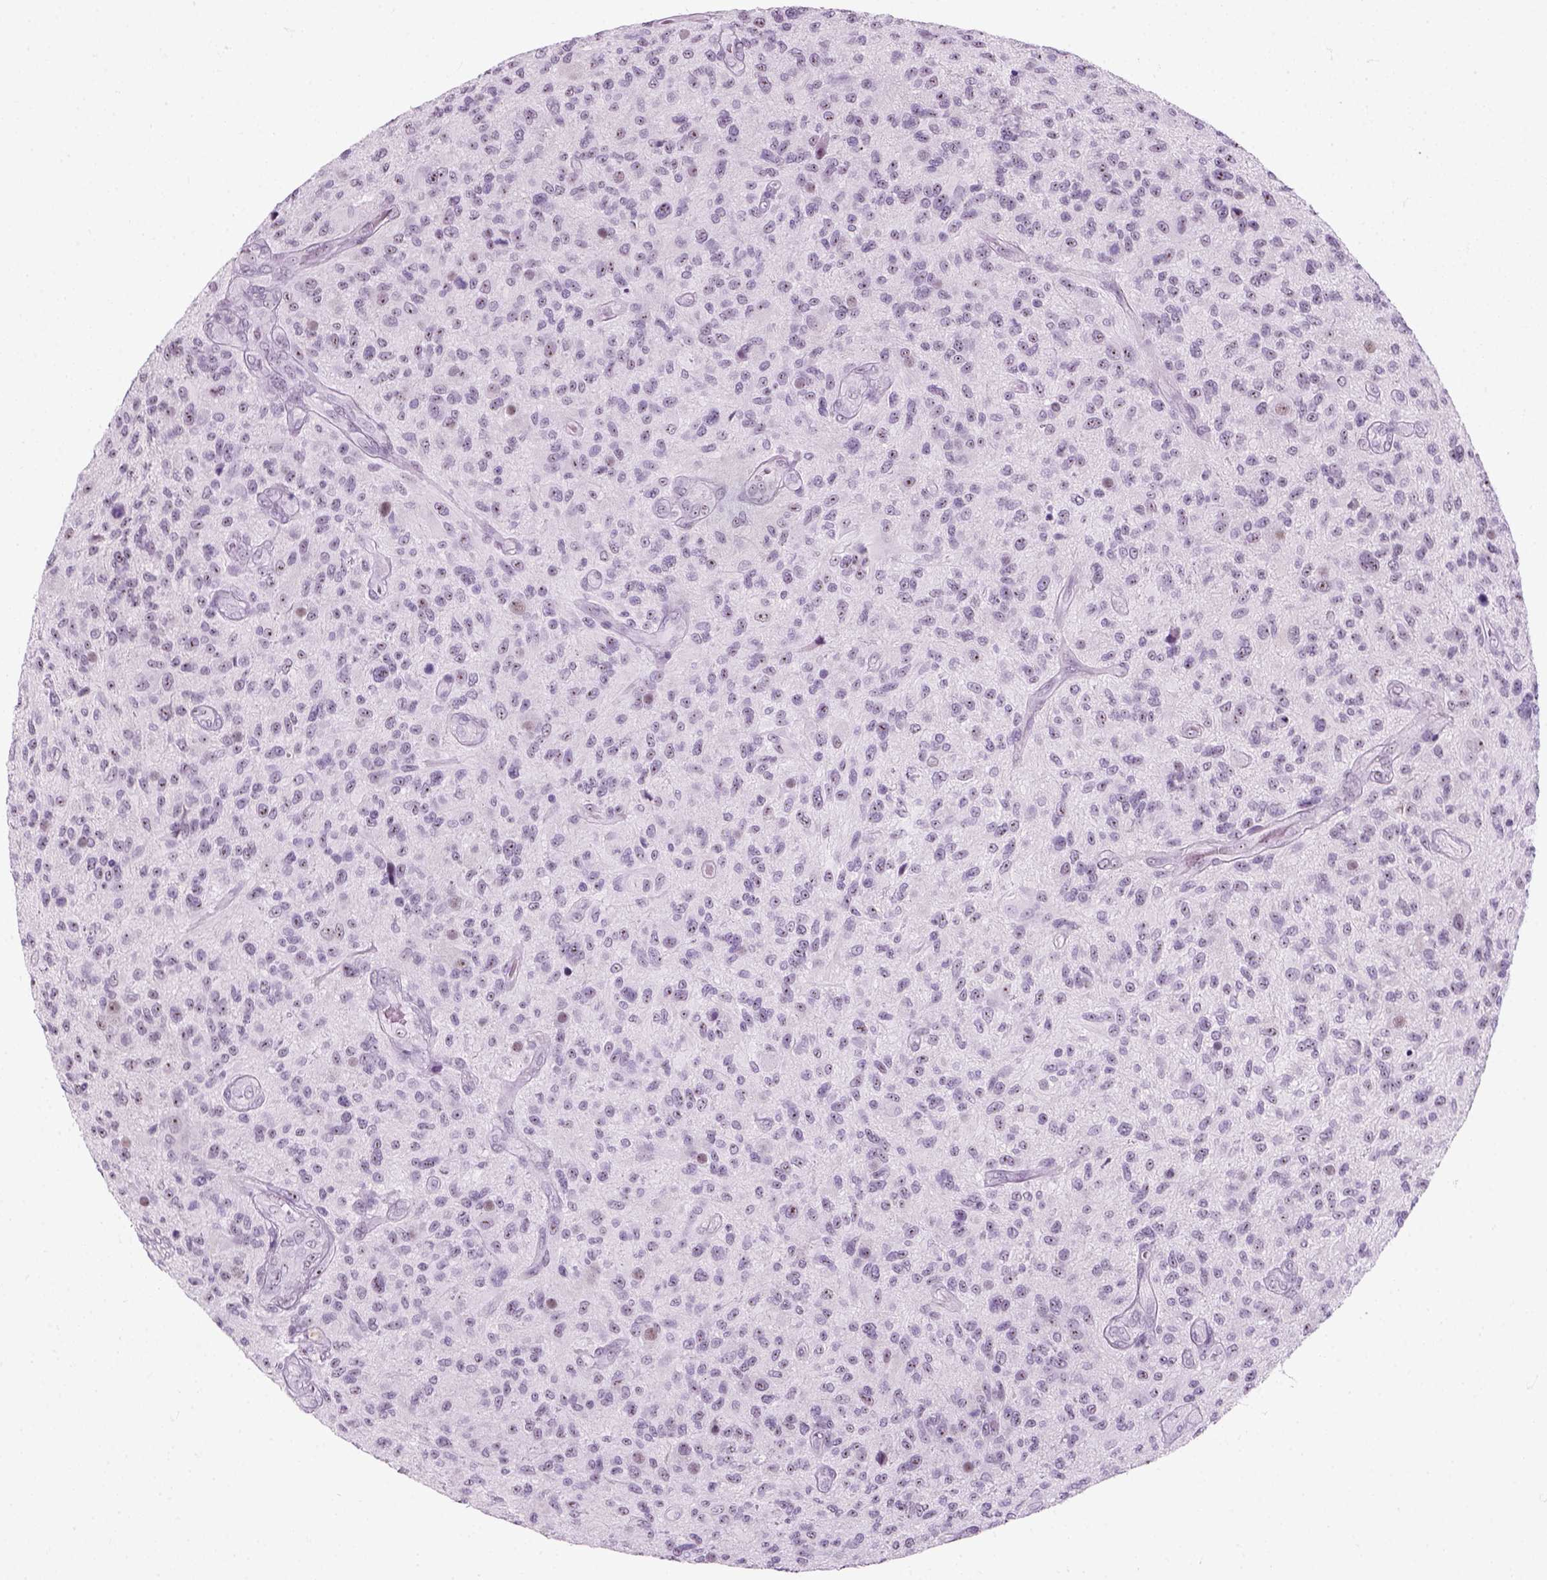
{"staining": {"intensity": "negative", "quantity": "none", "location": "none"}, "tissue": "glioma", "cell_type": "Tumor cells", "image_type": "cancer", "snomed": [{"axis": "morphology", "description": "Glioma, malignant, High grade"}, {"axis": "topography", "description": "Brain"}], "caption": "This is an immunohistochemistry image of human high-grade glioma (malignant). There is no staining in tumor cells.", "gene": "ZNF865", "patient": {"sex": "male", "age": 47}}